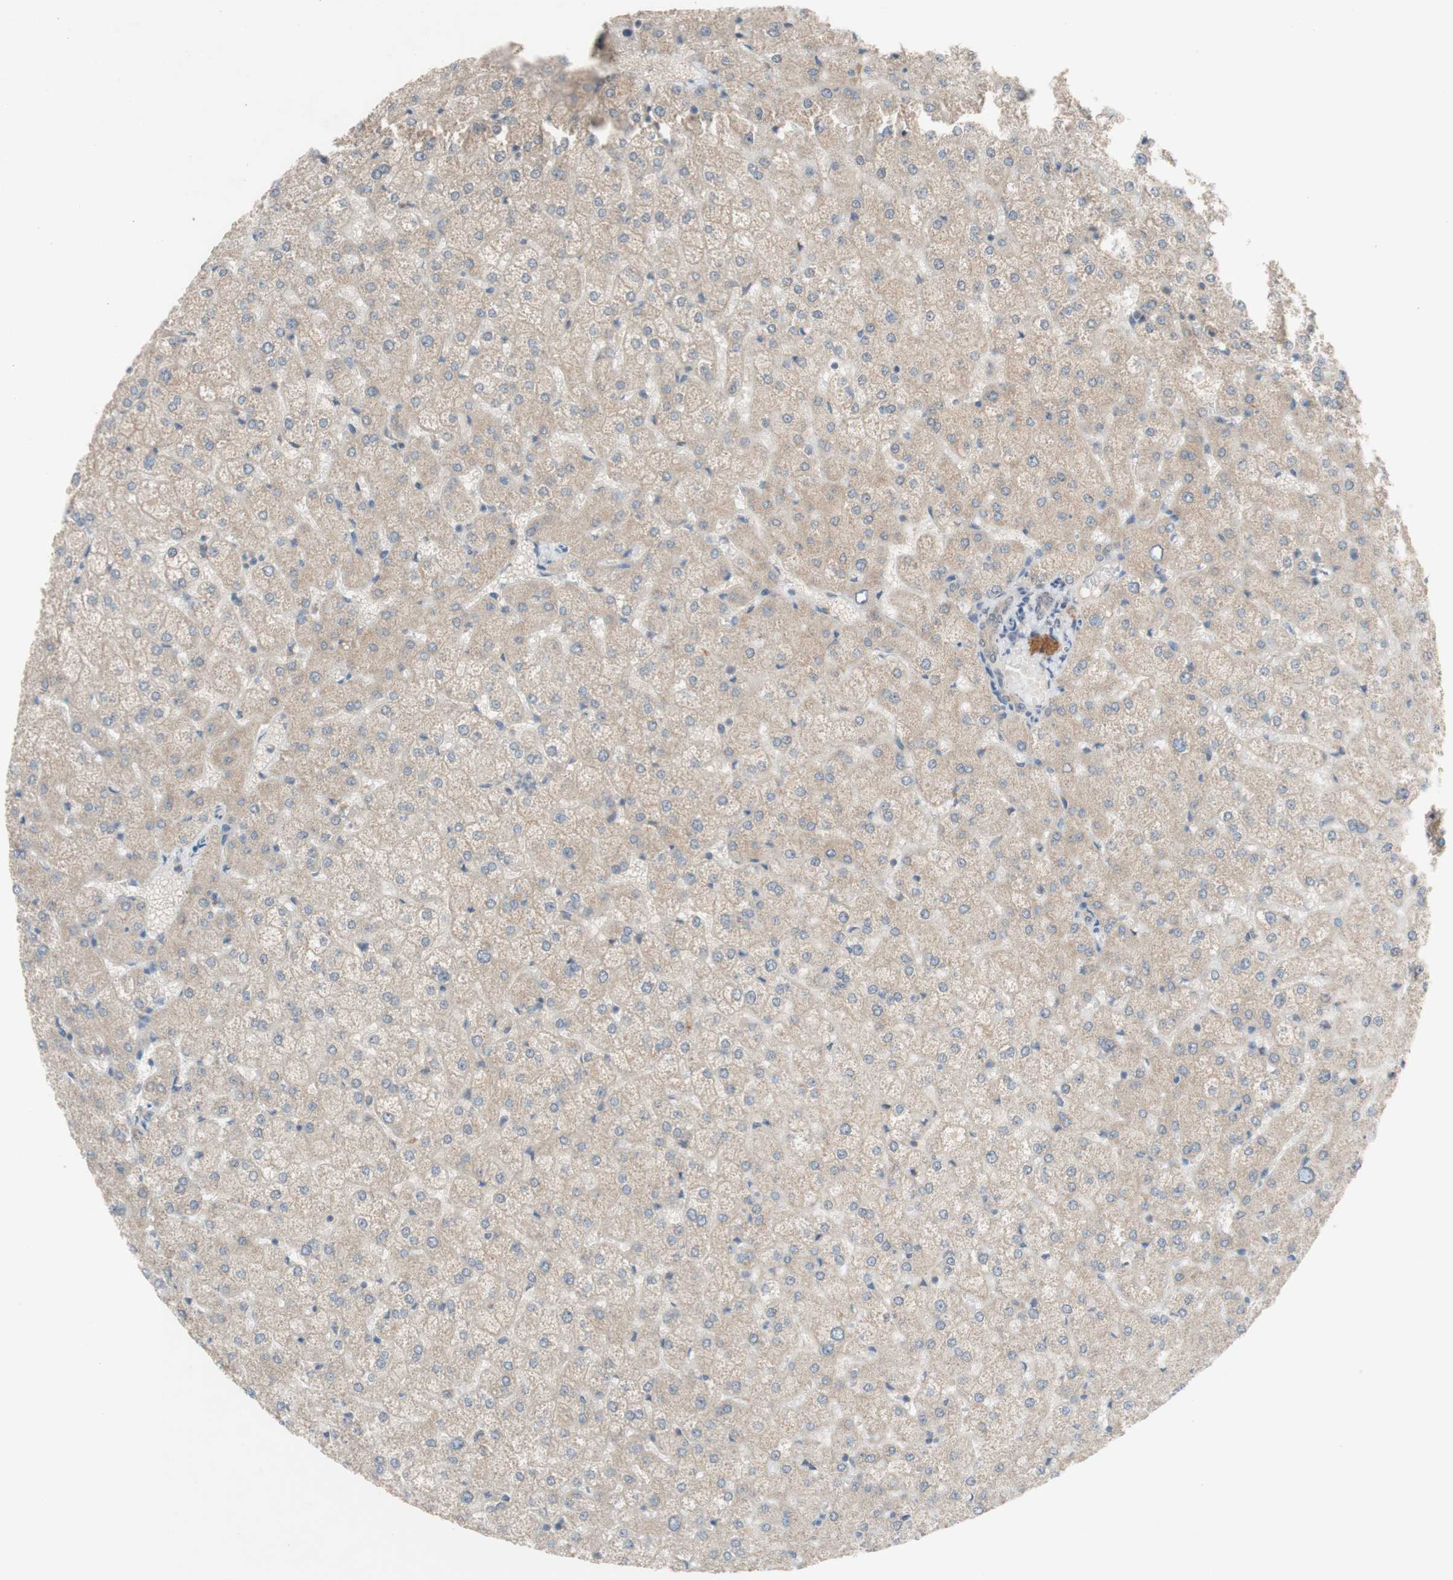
{"staining": {"intensity": "weak", "quantity": ">75%", "location": "cytoplasmic/membranous"}, "tissue": "liver", "cell_type": "Cholangiocytes", "image_type": "normal", "snomed": [{"axis": "morphology", "description": "Normal tissue, NOS"}, {"axis": "topography", "description": "Liver"}], "caption": "Human liver stained with a protein marker displays weak staining in cholangiocytes.", "gene": "PEX2", "patient": {"sex": "female", "age": 32}}